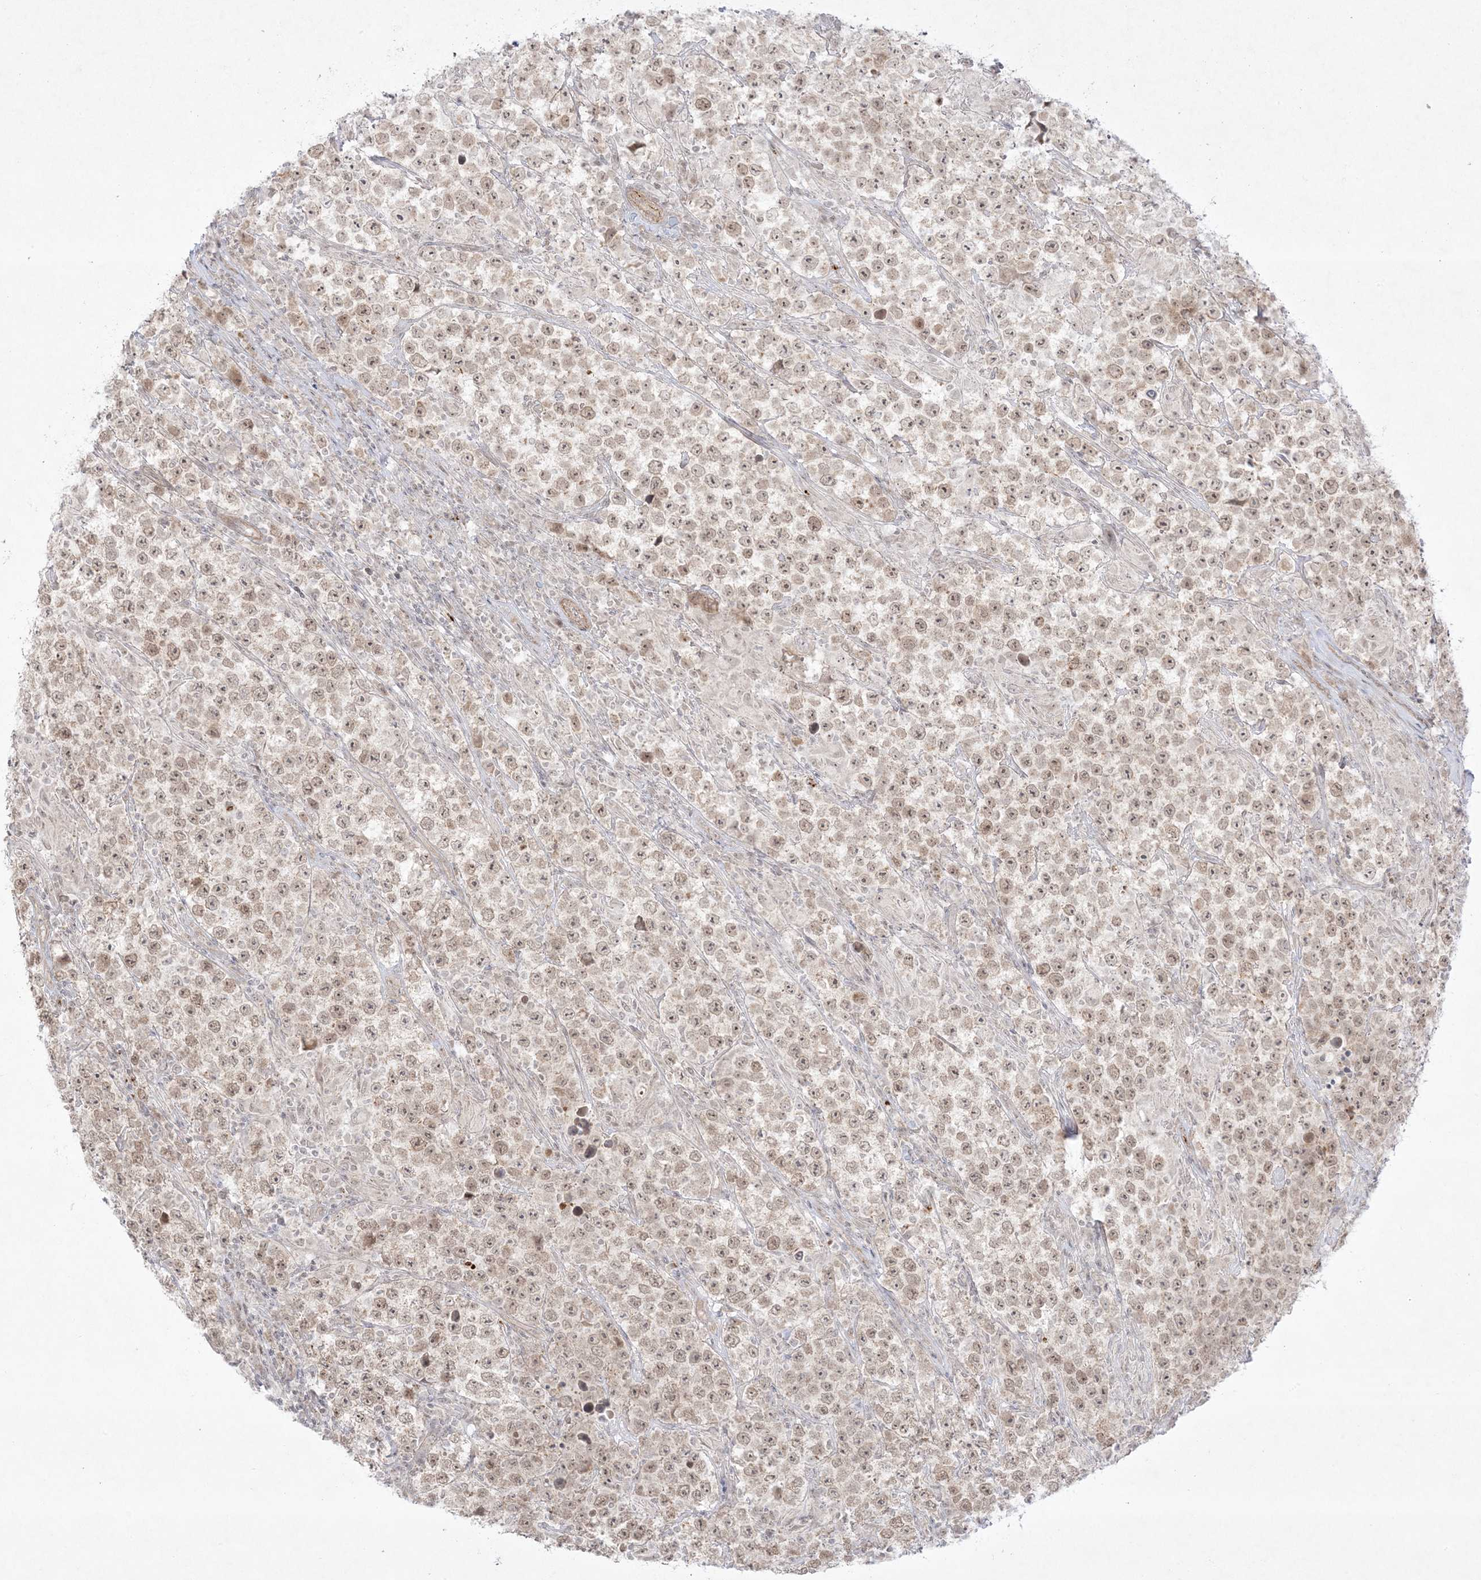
{"staining": {"intensity": "weak", "quantity": ">75%", "location": "nuclear"}, "tissue": "testis cancer", "cell_type": "Tumor cells", "image_type": "cancer", "snomed": [{"axis": "morphology", "description": "Normal tissue, NOS"}, {"axis": "morphology", "description": "Urothelial carcinoma, High grade"}, {"axis": "morphology", "description": "Seminoma, NOS"}, {"axis": "morphology", "description": "Carcinoma, Embryonal, NOS"}, {"axis": "topography", "description": "Urinary bladder"}, {"axis": "topography", "description": "Testis"}], "caption": "Immunohistochemical staining of human seminoma (testis) exhibits weak nuclear protein positivity in approximately >75% of tumor cells.", "gene": "PTK6", "patient": {"sex": "male", "age": 41}}